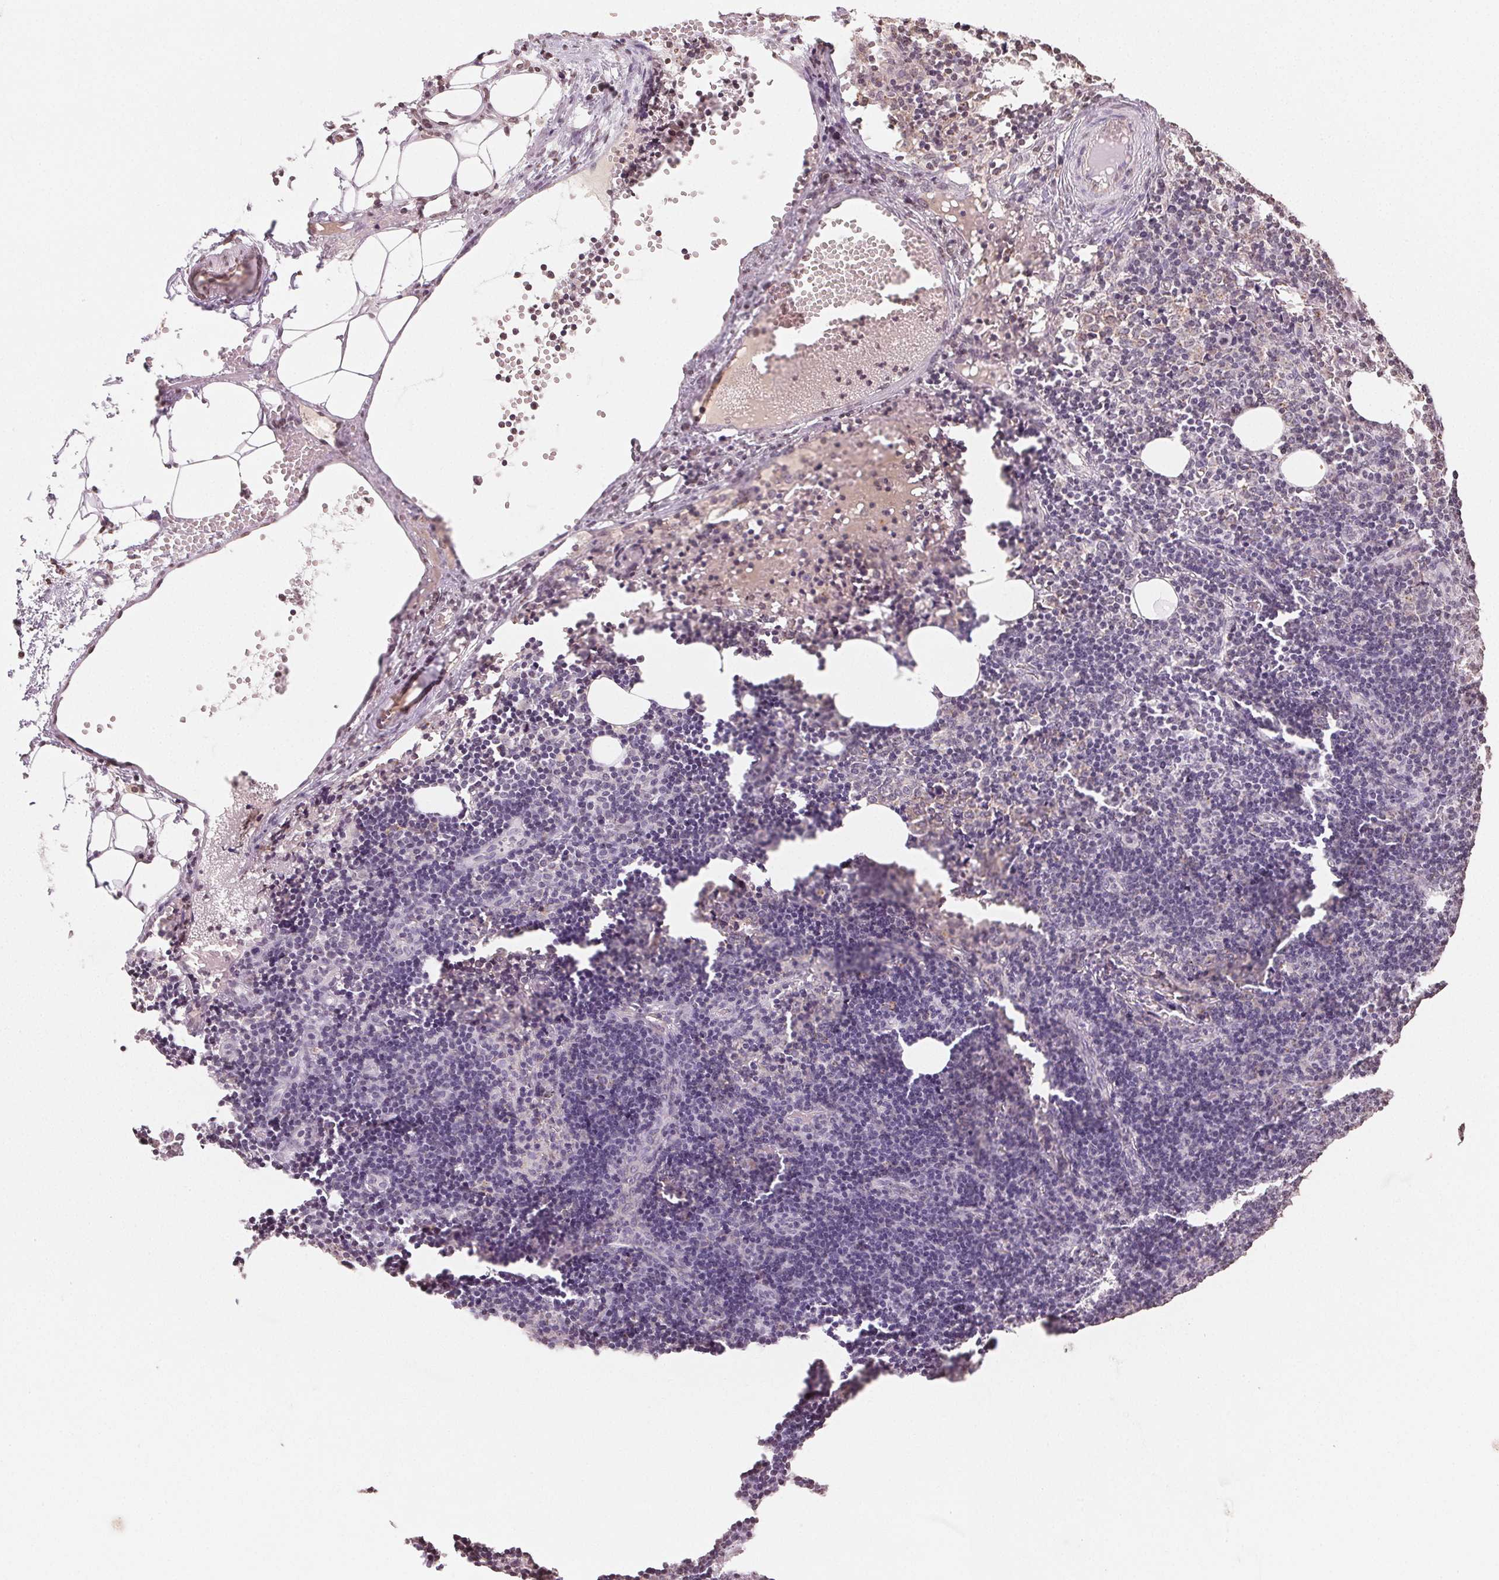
{"staining": {"intensity": "weak", "quantity": "<25%", "location": "nuclear"}, "tissue": "lymph node", "cell_type": "Germinal center cells", "image_type": "normal", "snomed": [{"axis": "morphology", "description": "Normal tissue, NOS"}, {"axis": "topography", "description": "Lymph node"}], "caption": "This histopathology image is of benign lymph node stained with IHC to label a protein in brown with the nuclei are counter-stained blue. There is no expression in germinal center cells.", "gene": "TBP", "patient": {"sex": "female", "age": 41}}